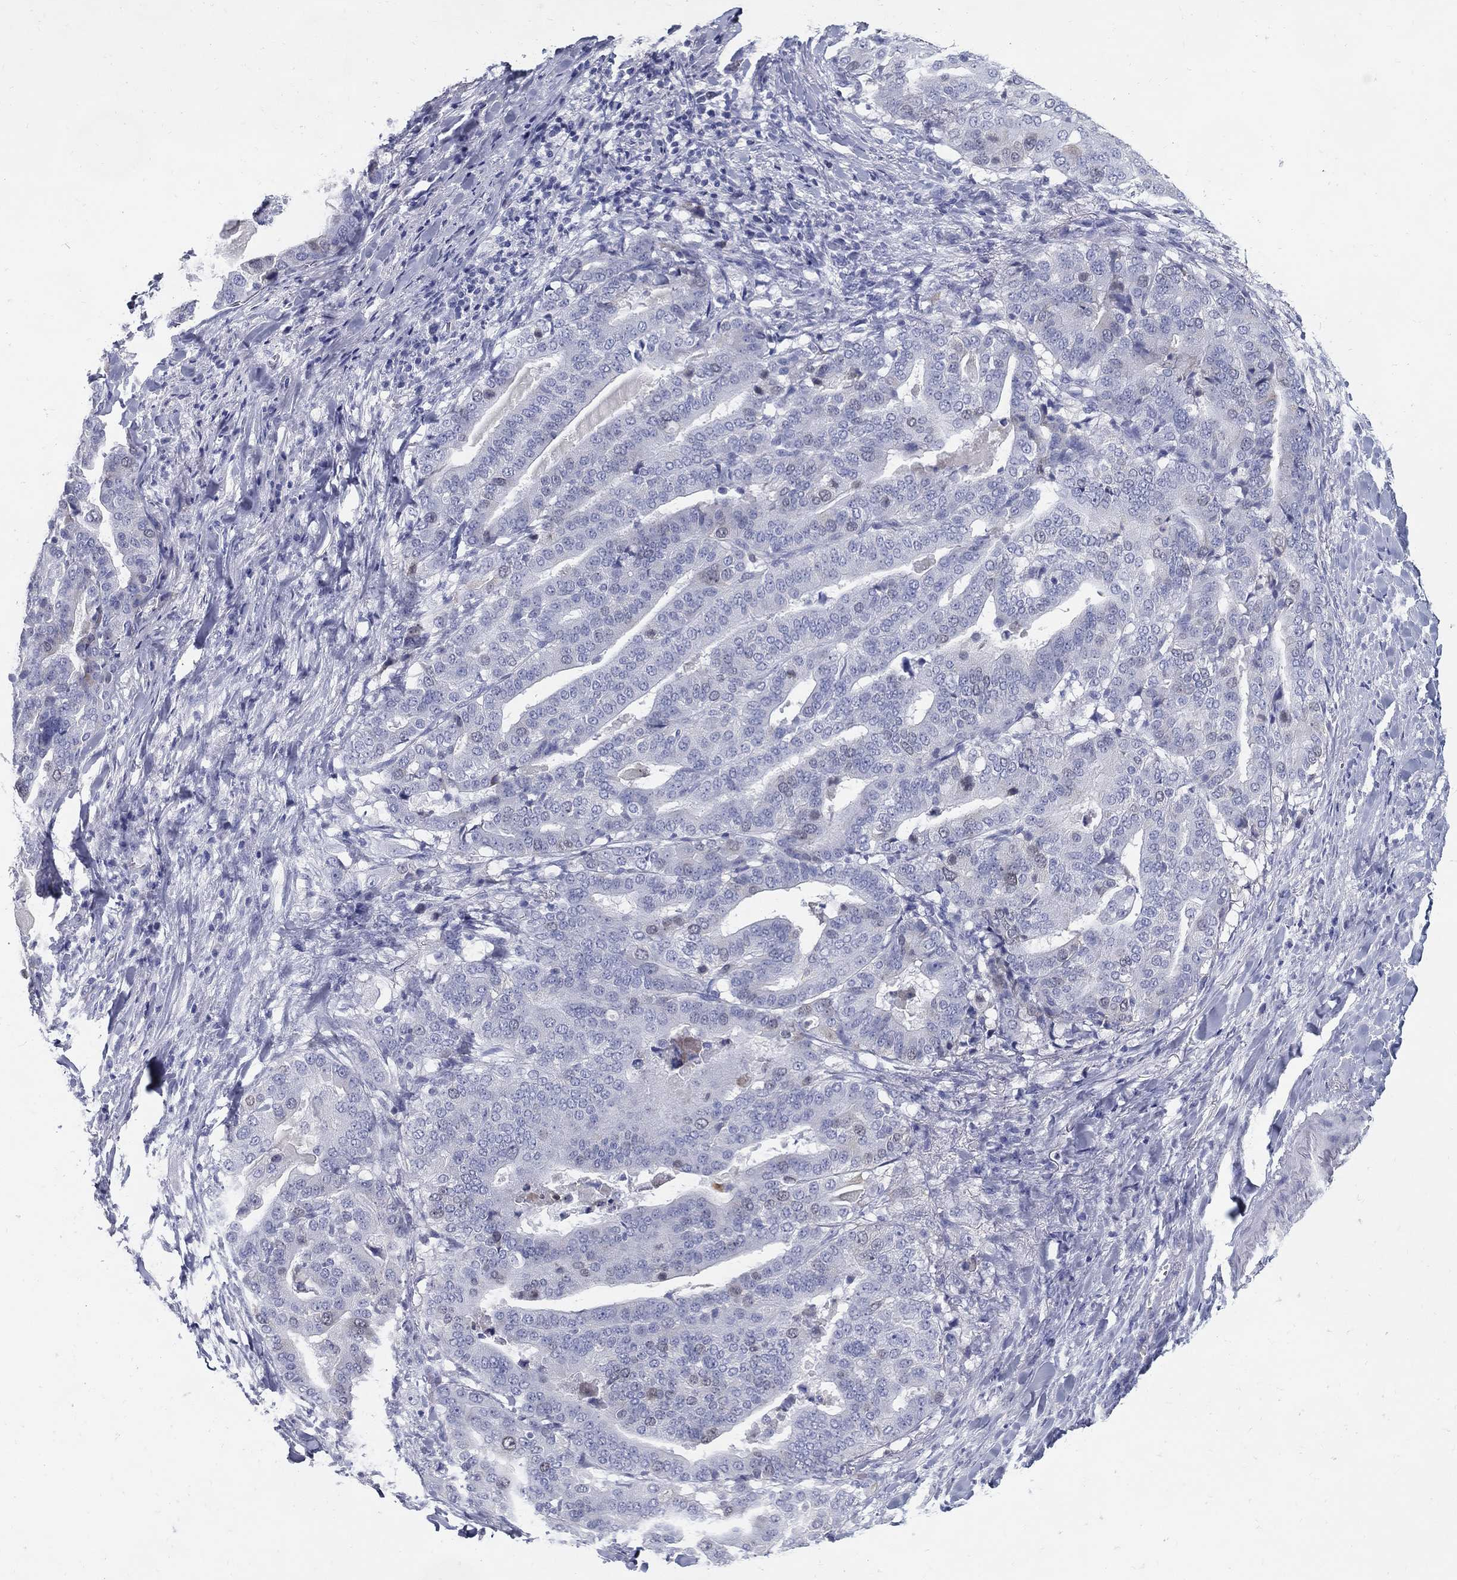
{"staining": {"intensity": "negative", "quantity": "none", "location": "none"}, "tissue": "stomach cancer", "cell_type": "Tumor cells", "image_type": "cancer", "snomed": [{"axis": "morphology", "description": "Adenocarcinoma, NOS"}, {"axis": "topography", "description": "Stomach"}], "caption": "DAB immunohistochemical staining of human stomach cancer (adenocarcinoma) shows no significant expression in tumor cells.", "gene": "KIF2C", "patient": {"sex": "male", "age": 48}}